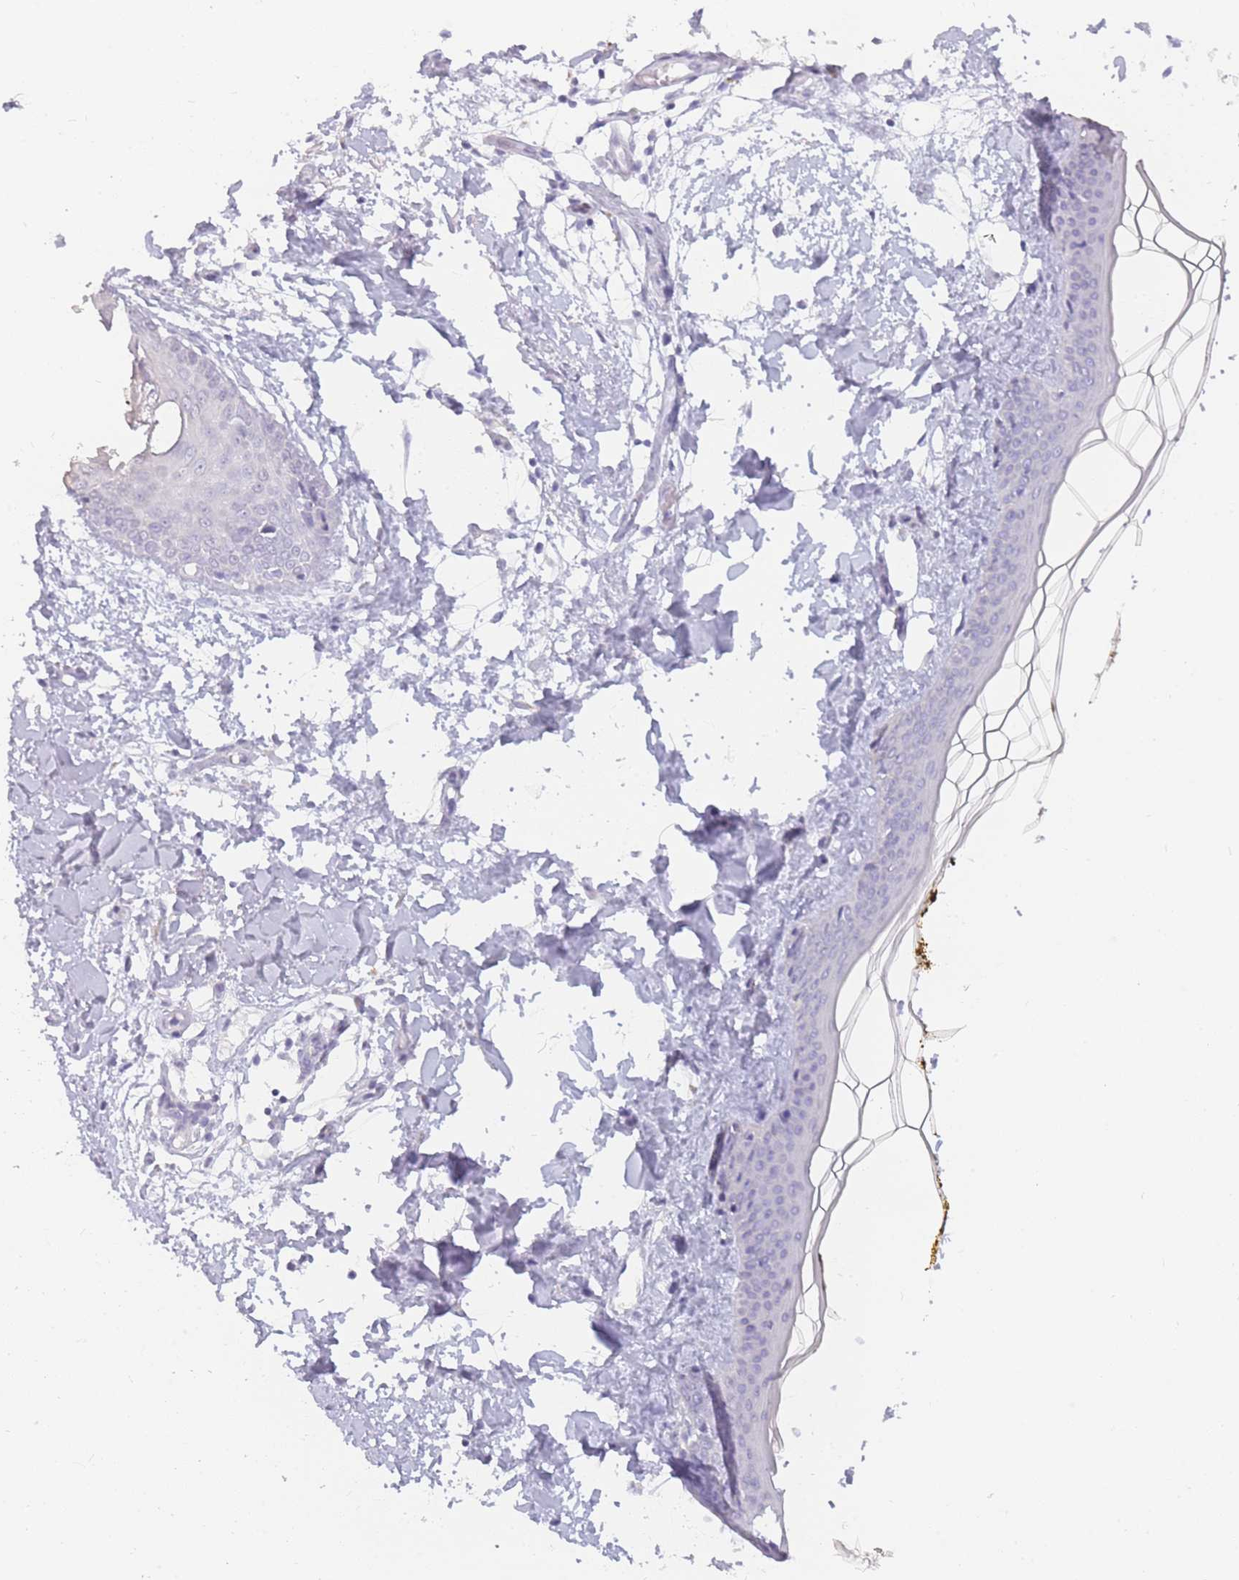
{"staining": {"intensity": "negative", "quantity": "none", "location": "none"}, "tissue": "skin", "cell_type": "Fibroblasts", "image_type": "normal", "snomed": [{"axis": "morphology", "description": "Normal tissue, NOS"}, {"axis": "topography", "description": "Skin"}], "caption": "The immunohistochemistry image has no significant staining in fibroblasts of skin. (DAB immunohistochemistry (IHC) visualized using brightfield microscopy, high magnification).", "gene": "INS", "patient": {"sex": "female", "age": 34}}